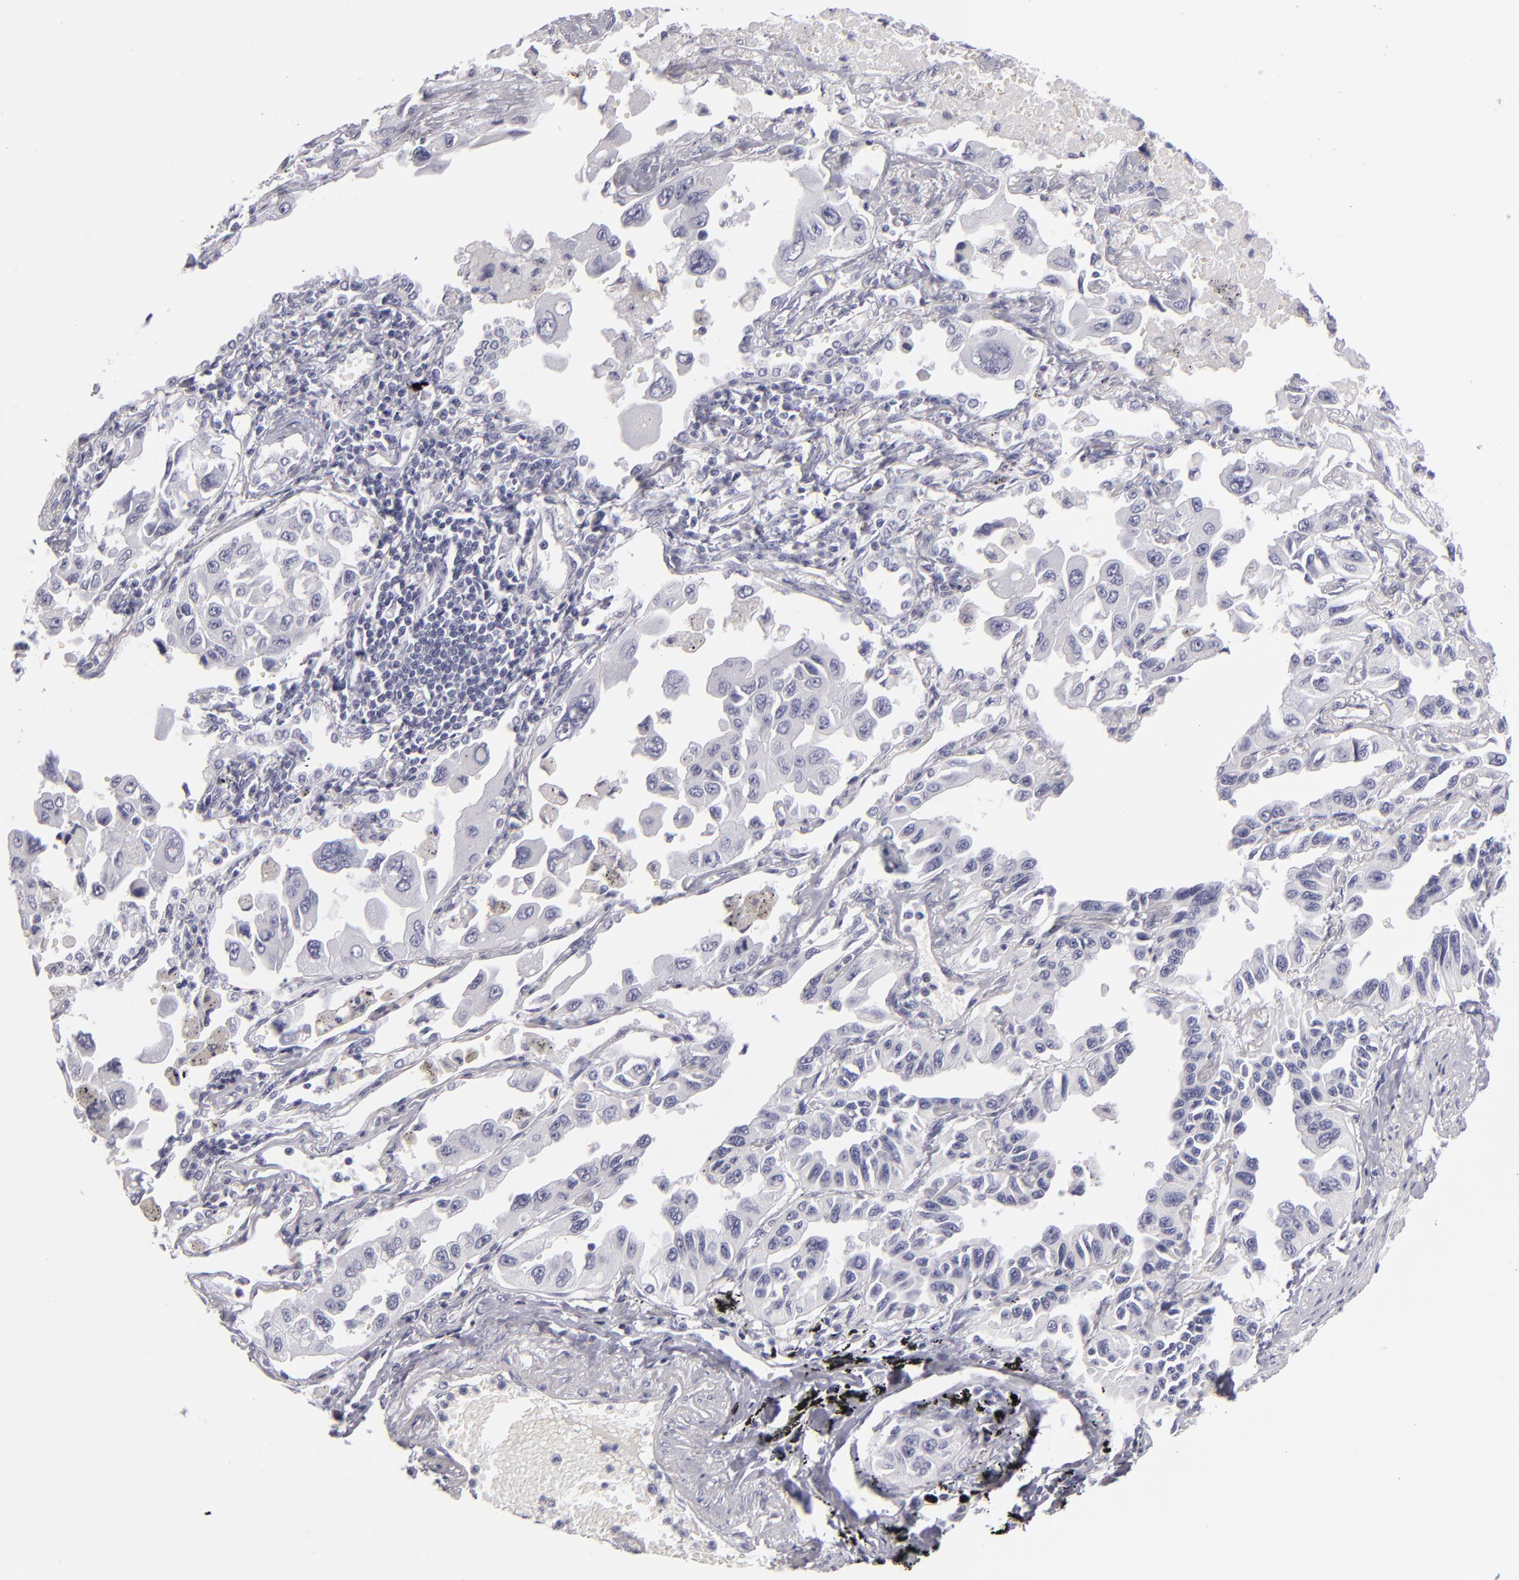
{"staining": {"intensity": "negative", "quantity": "none", "location": "none"}, "tissue": "lung cancer", "cell_type": "Tumor cells", "image_type": "cancer", "snomed": [{"axis": "morphology", "description": "Adenocarcinoma, NOS"}, {"axis": "topography", "description": "Lung"}], "caption": "An image of lung cancer stained for a protein displays no brown staining in tumor cells.", "gene": "VIL1", "patient": {"sex": "male", "age": 64}}